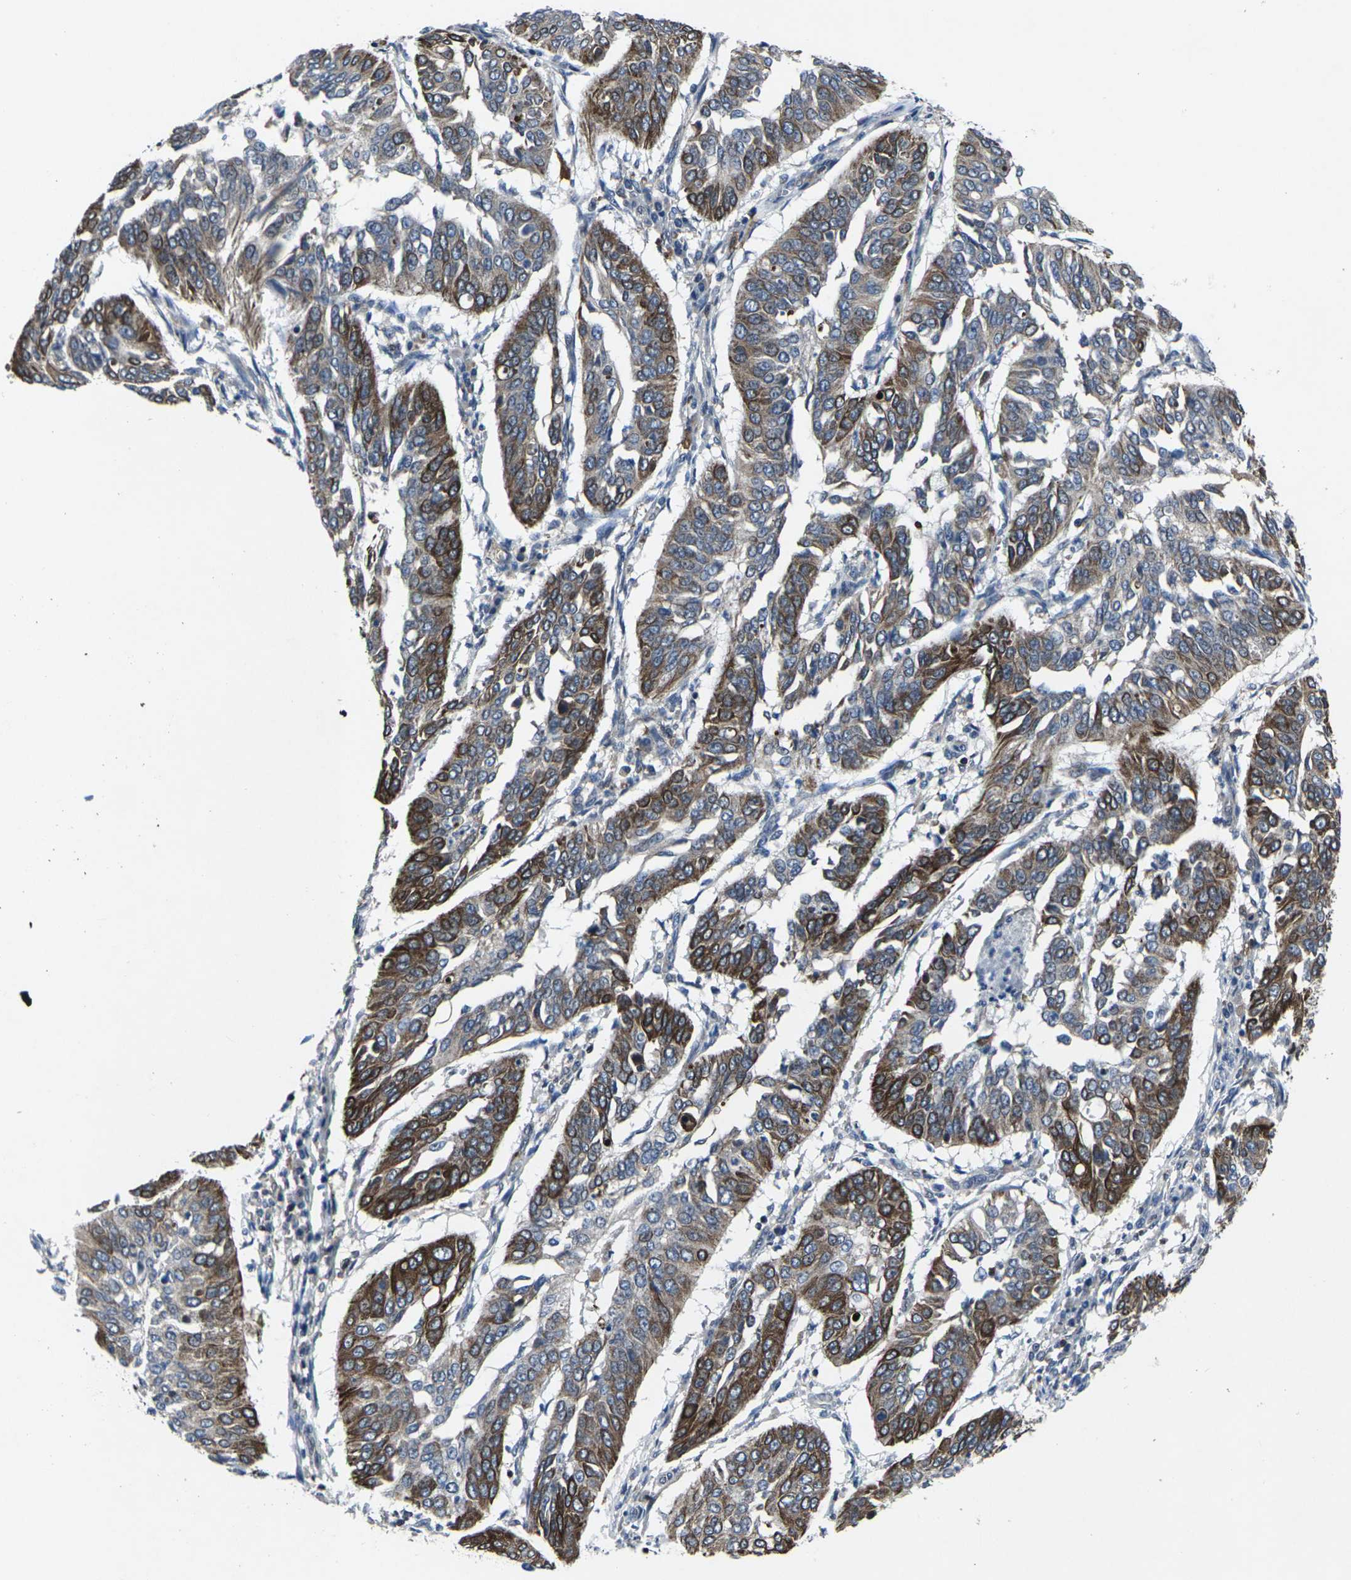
{"staining": {"intensity": "moderate", "quantity": ">75%", "location": "cytoplasmic/membranous"}, "tissue": "cervical cancer", "cell_type": "Tumor cells", "image_type": "cancer", "snomed": [{"axis": "morphology", "description": "Normal tissue, NOS"}, {"axis": "morphology", "description": "Squamous cell carcinoma, NOS"}, {"axis": "topography", "description": "Cervix"}], "caption": "Immunohistochemical staining of cervical squamous cell carcinoma demonstrates medium levels of moderate cytoplasmic/membranous expression in about >75% of tumor cells.", "gene": "STAT4", "patient": {"sex": "female", "age": 39}}